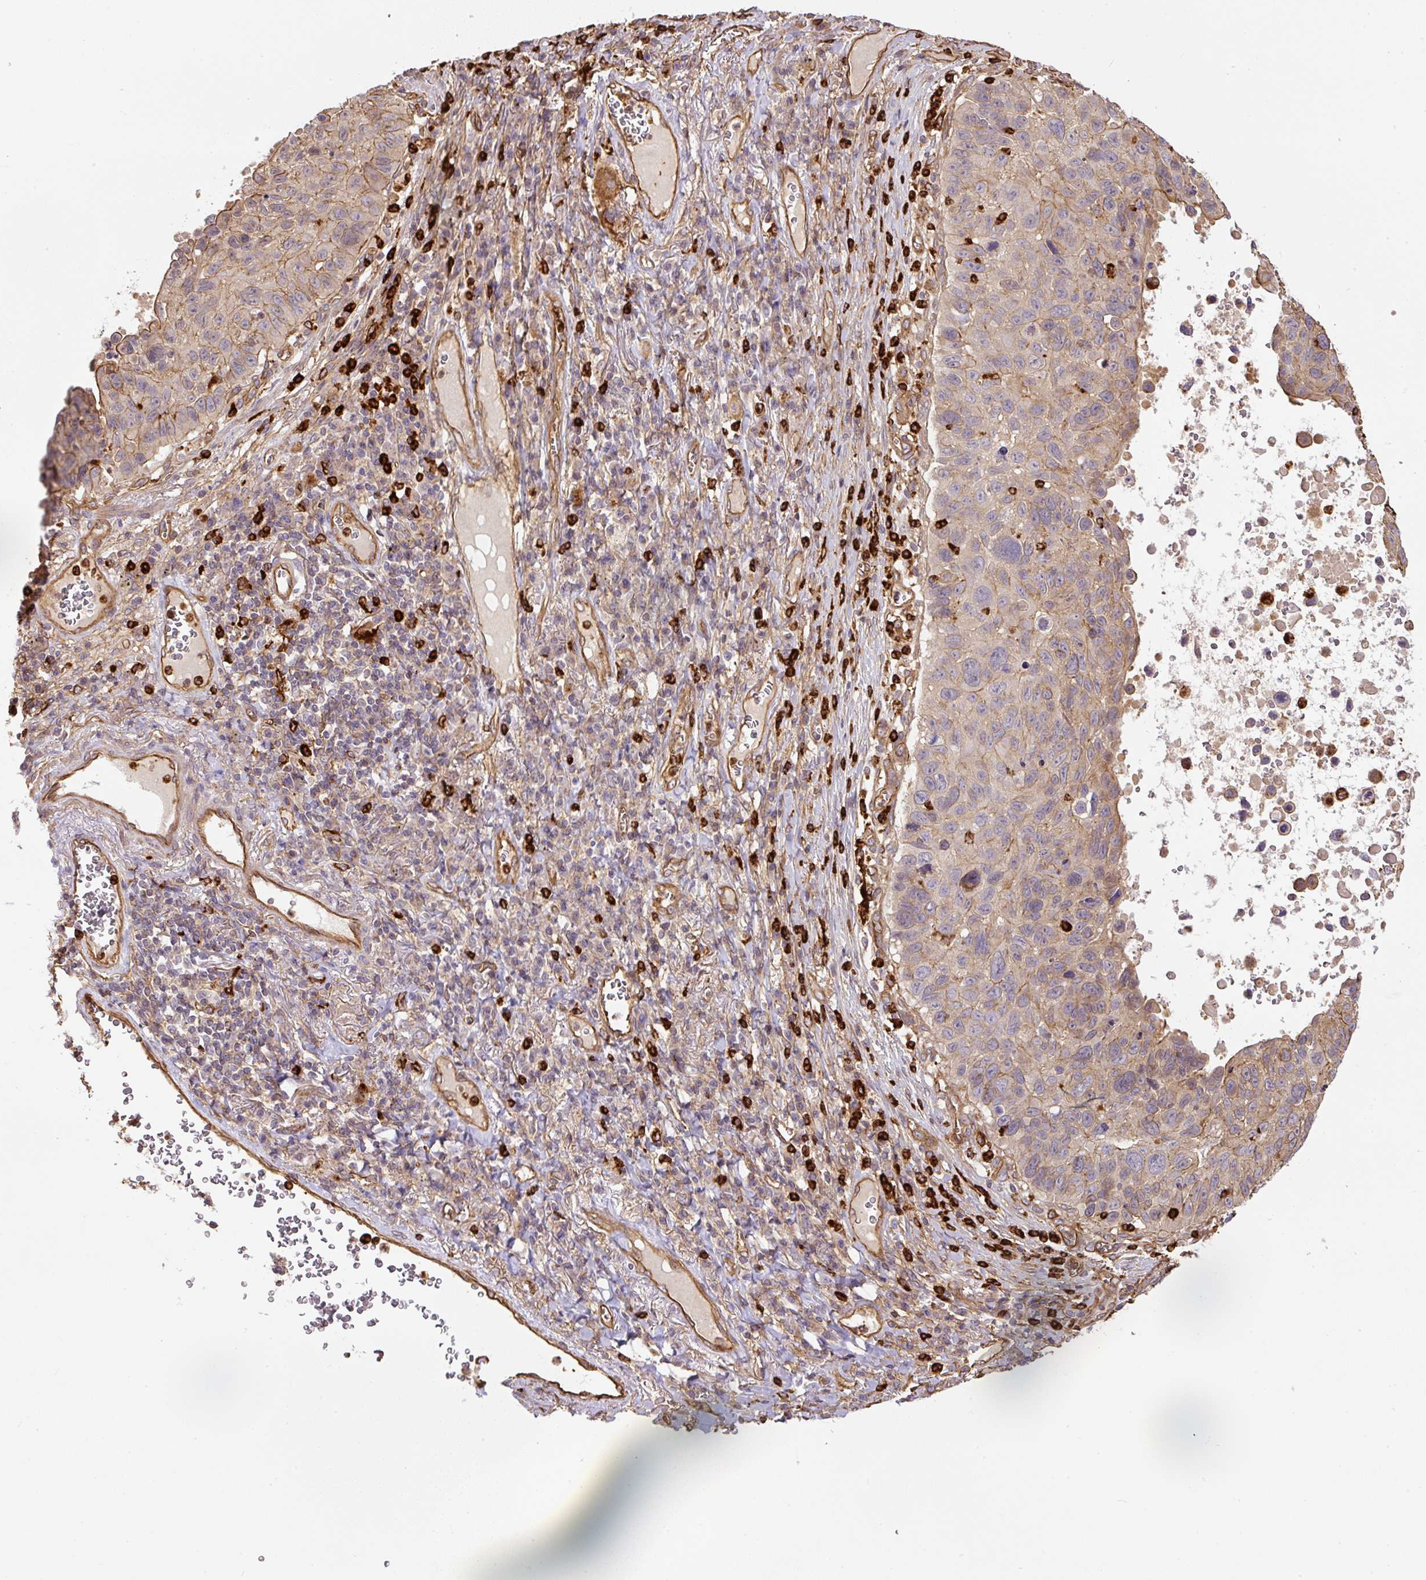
{"staining": {"intensity": "moderate", "quantity": "25%-75%", "location": "cytoplasmic/membranous"}, "tissue": "lung cancer", "cell_type": "Tumor cells", "image_type": "cancer", "snomed": [{"axis": "morphology", "description": "Squamous cell carcinoma, NOS"}, {"axis": "topography", "description": "Lung"}], "caption": "Protein expression analysis of human squamous cell carcinoma (lung) reveals moderate cytoplasmic/membranous expression in about 25%-75% of tumor cells.", "gene": "B3GALT5", "patient": {"sex": "male", "age": 66}}